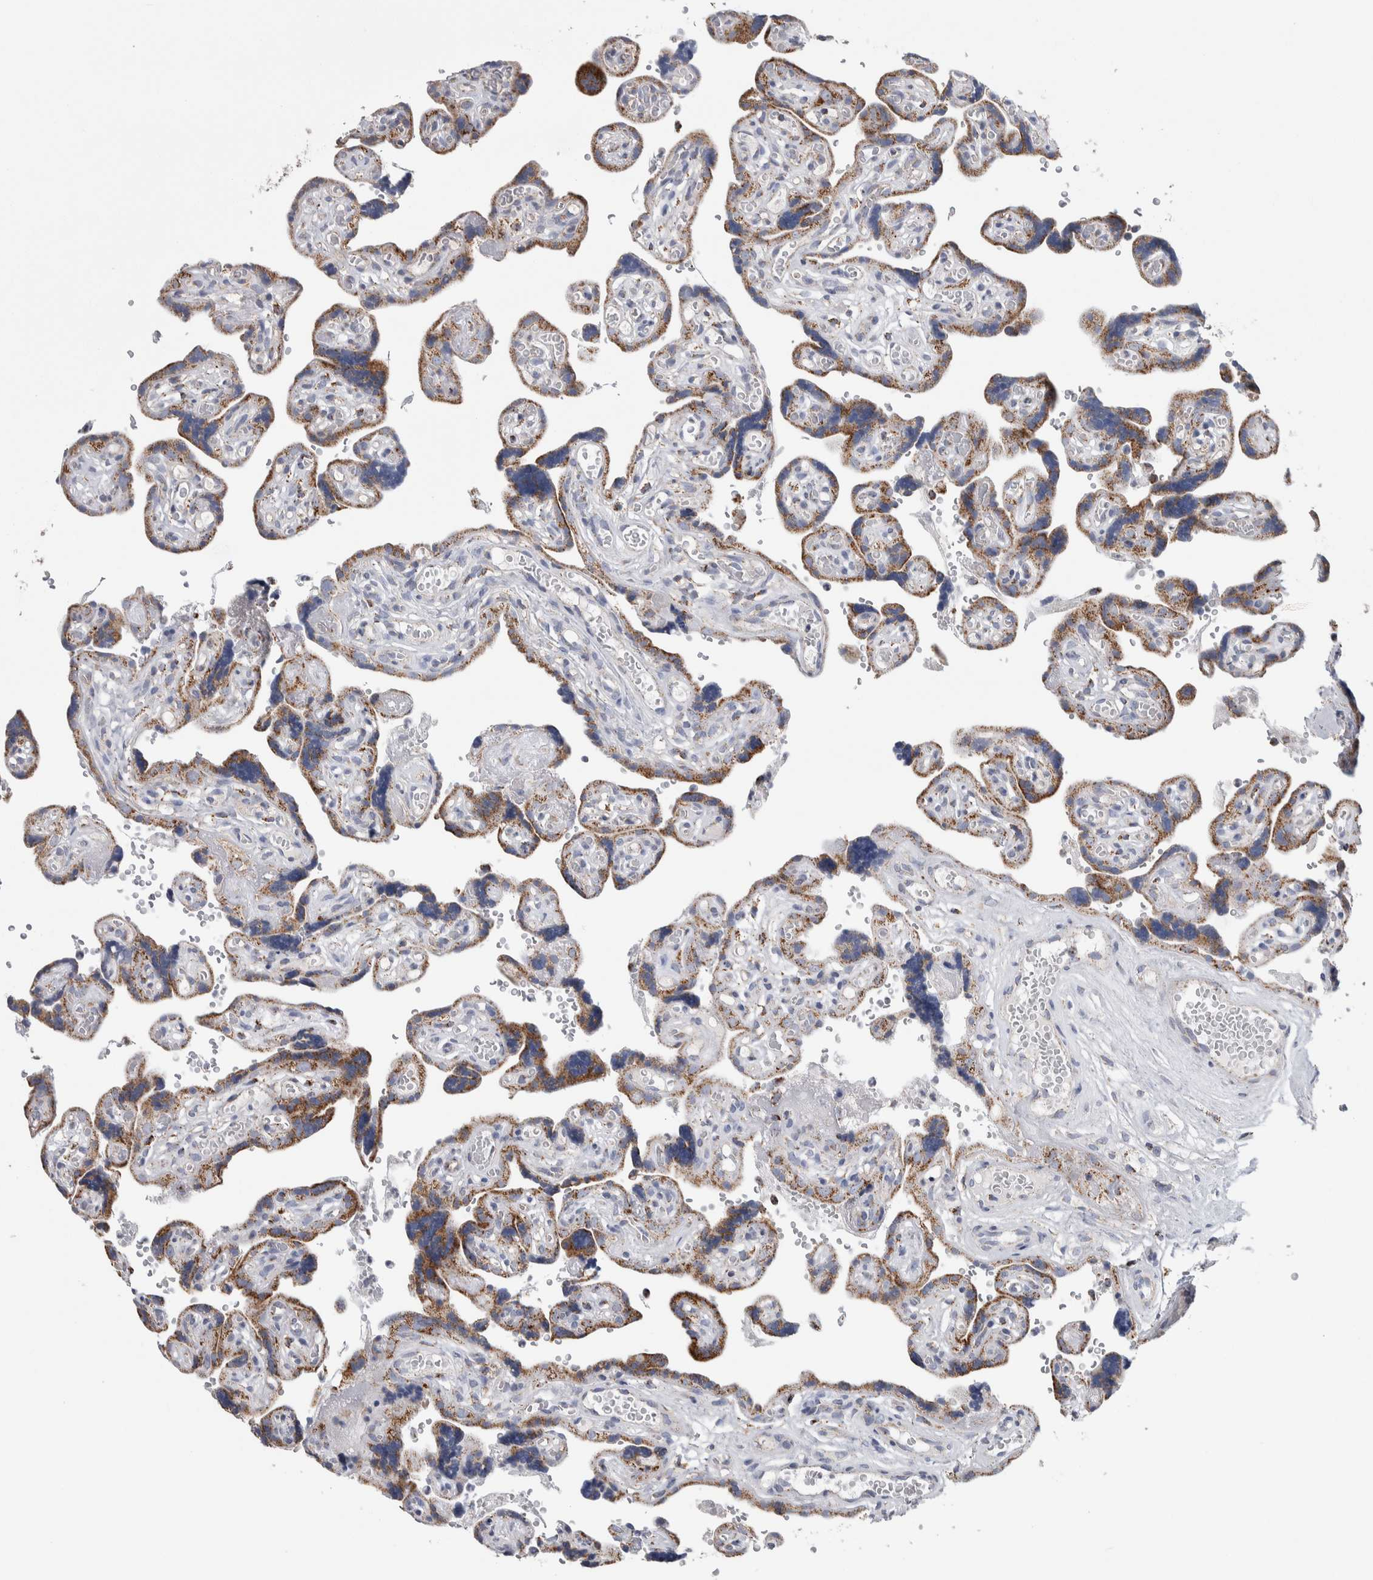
{"staining": {"intensity": "moderate", "quantity": "<25%", "location": "cytoplasmic/membranous"}, "tissue": "placenta", "cell_type": "Decidual cells", "image_type": "normal", "snomed": [{"axis": "morphology", "description": "Normal tissue, NOS"}, {"axis": "topography", "description": "Placenta"}], "caption": "Immunohistochemical staining of benign human placenta reveals low levels of moderate cytoplasmic/membranous expression in approximately <25% of decidual cells. (Brightfield microscopy of DAB IHC at high magnification).", "gene": "ETFA", "patient": {"sex": "female", "age": 30}}